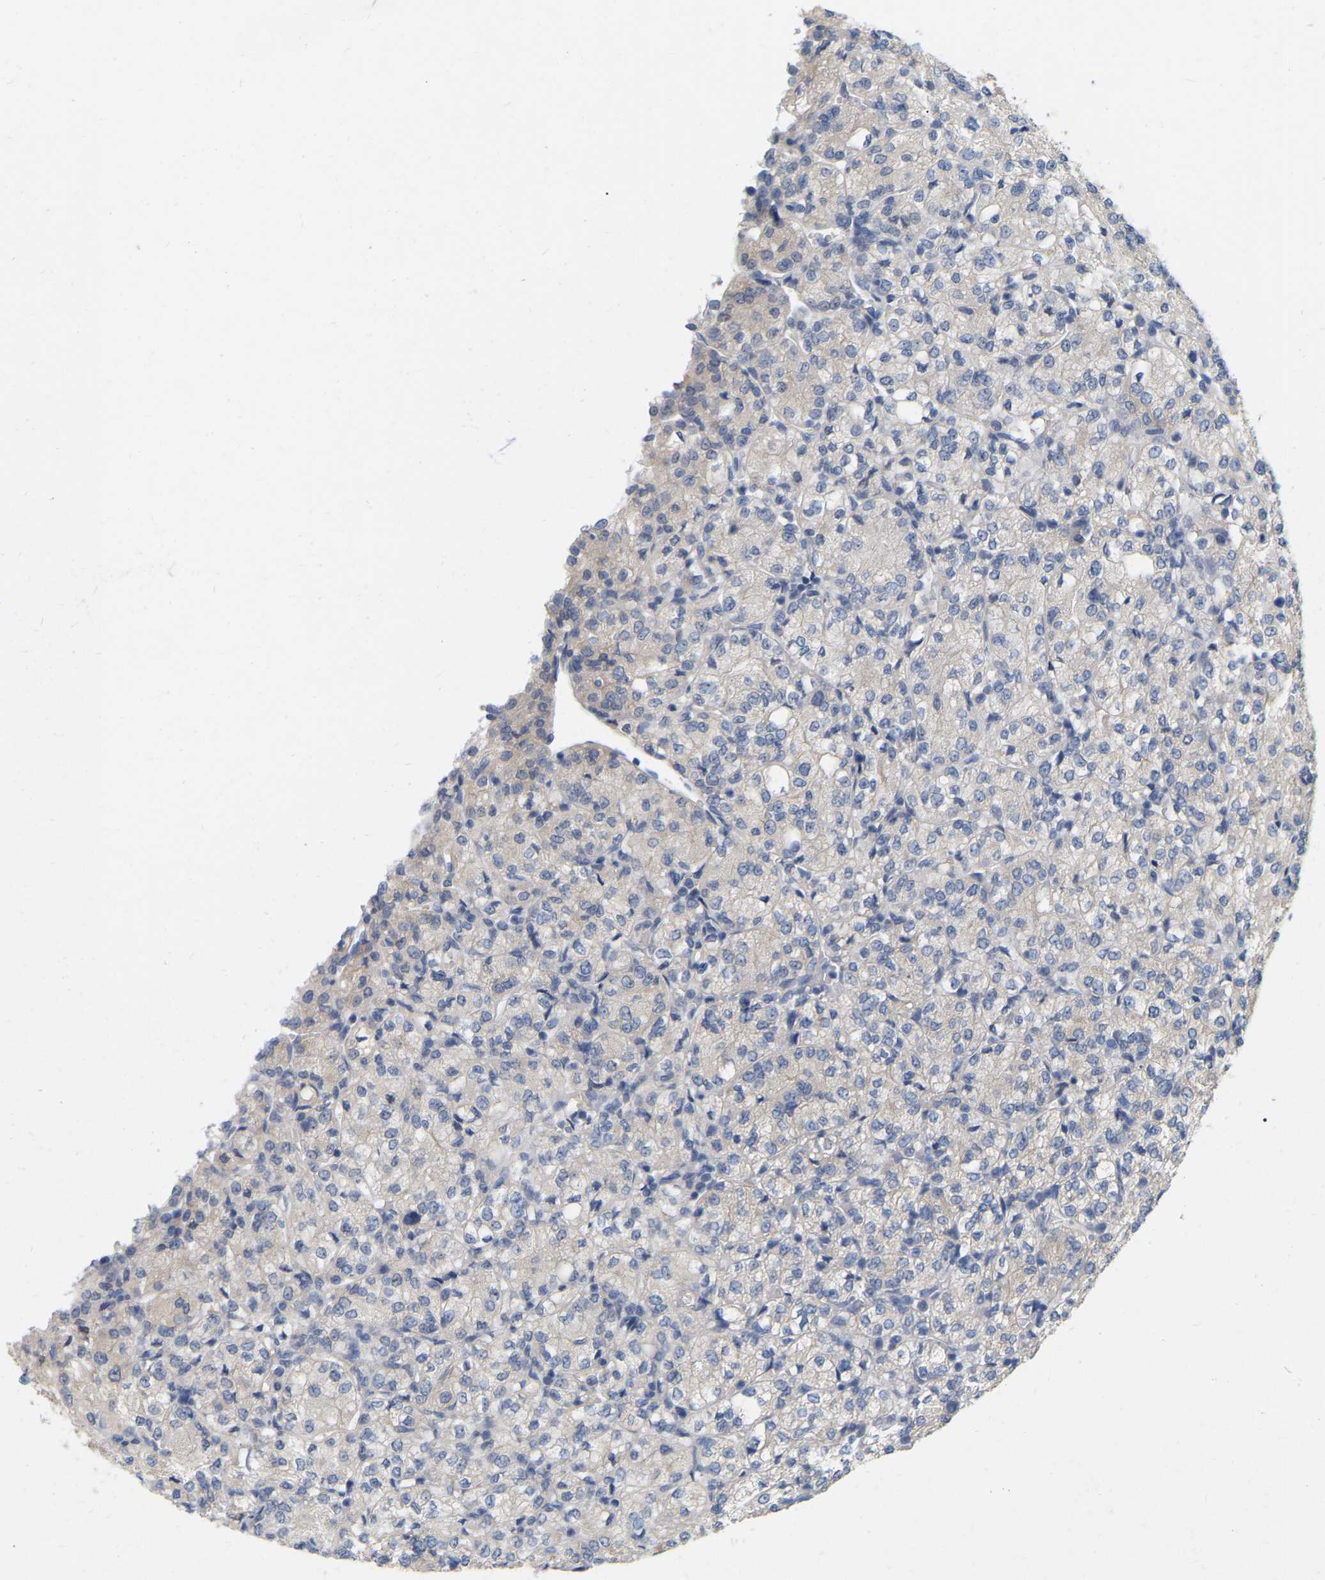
{"staining": {"intensity": "negative", "quantity": "none", "location": "none"}, "tissue": "renal cancer", "cell_type": "Tumor cells", "image_type": "cancer", "snomed": [{"axis": "morphology", "description": "Adenocarcinoma, NOS"}, {"axis": "topography", "description": "Kidney"}], "caption": "This is a photomicrograph of IHC staining of adenocarcinoma (renal), which shows no staining in tumor cells.", "gene": "WIPI2", "patient": {"sex": "male", "age": 77}}